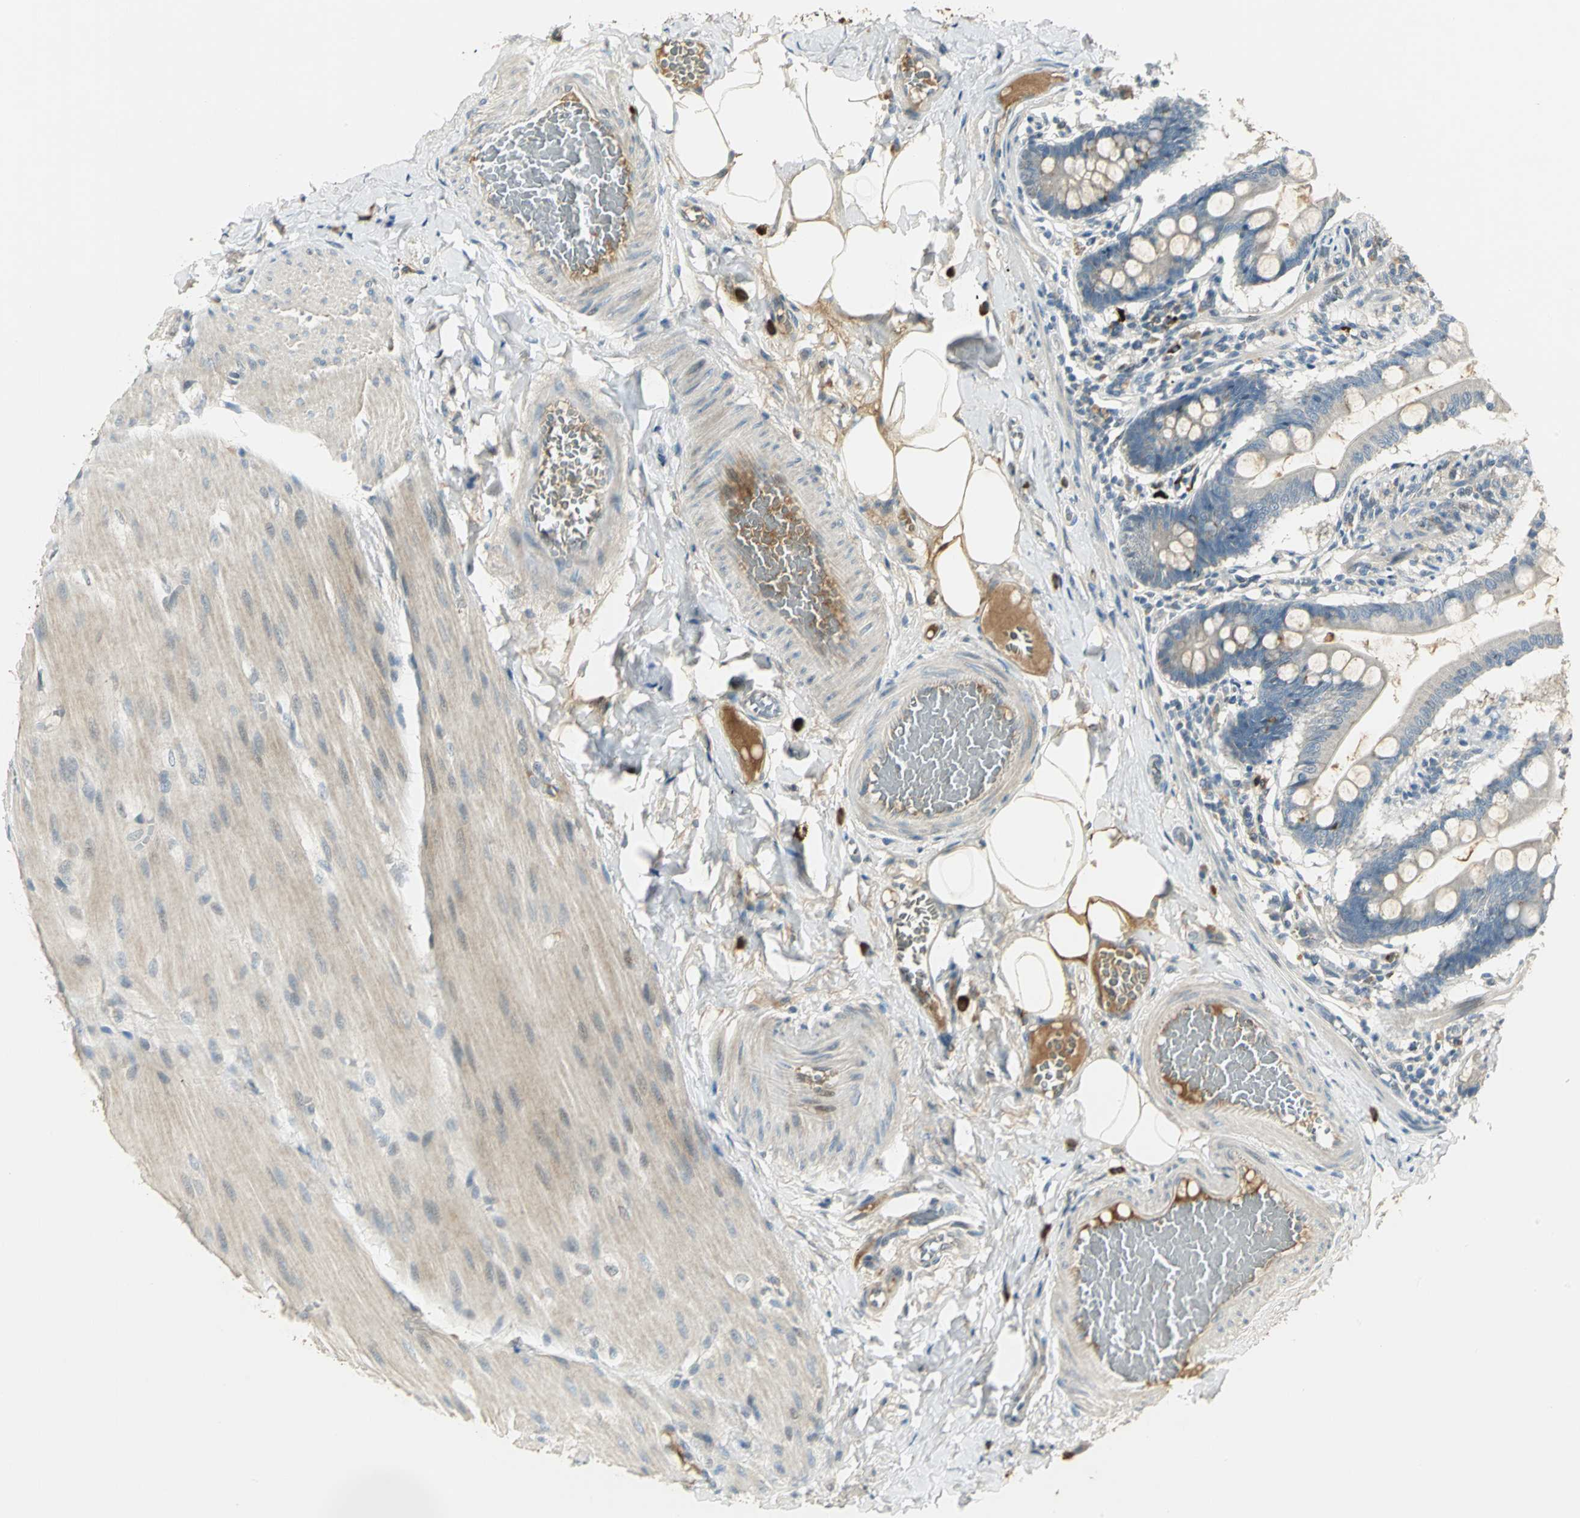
{"staining": {"intensity": "weak", "quantity": "<25%", "location": "cytoplasmic/membranous"}, "tissue": "small intestine", "cell_type": "Glandular cells", "image_type": "normal", "snomed": [{"axis": "morphology", "description": "Normal tissue, NOS"}, {"axis": "topography", "description": "Small intestine"}], "caption": "The photomicrograph displays no significant positivity in glandular cells of small intestine.", "gene": "PROC", "patient": {"sex": "male", "age": 41}}